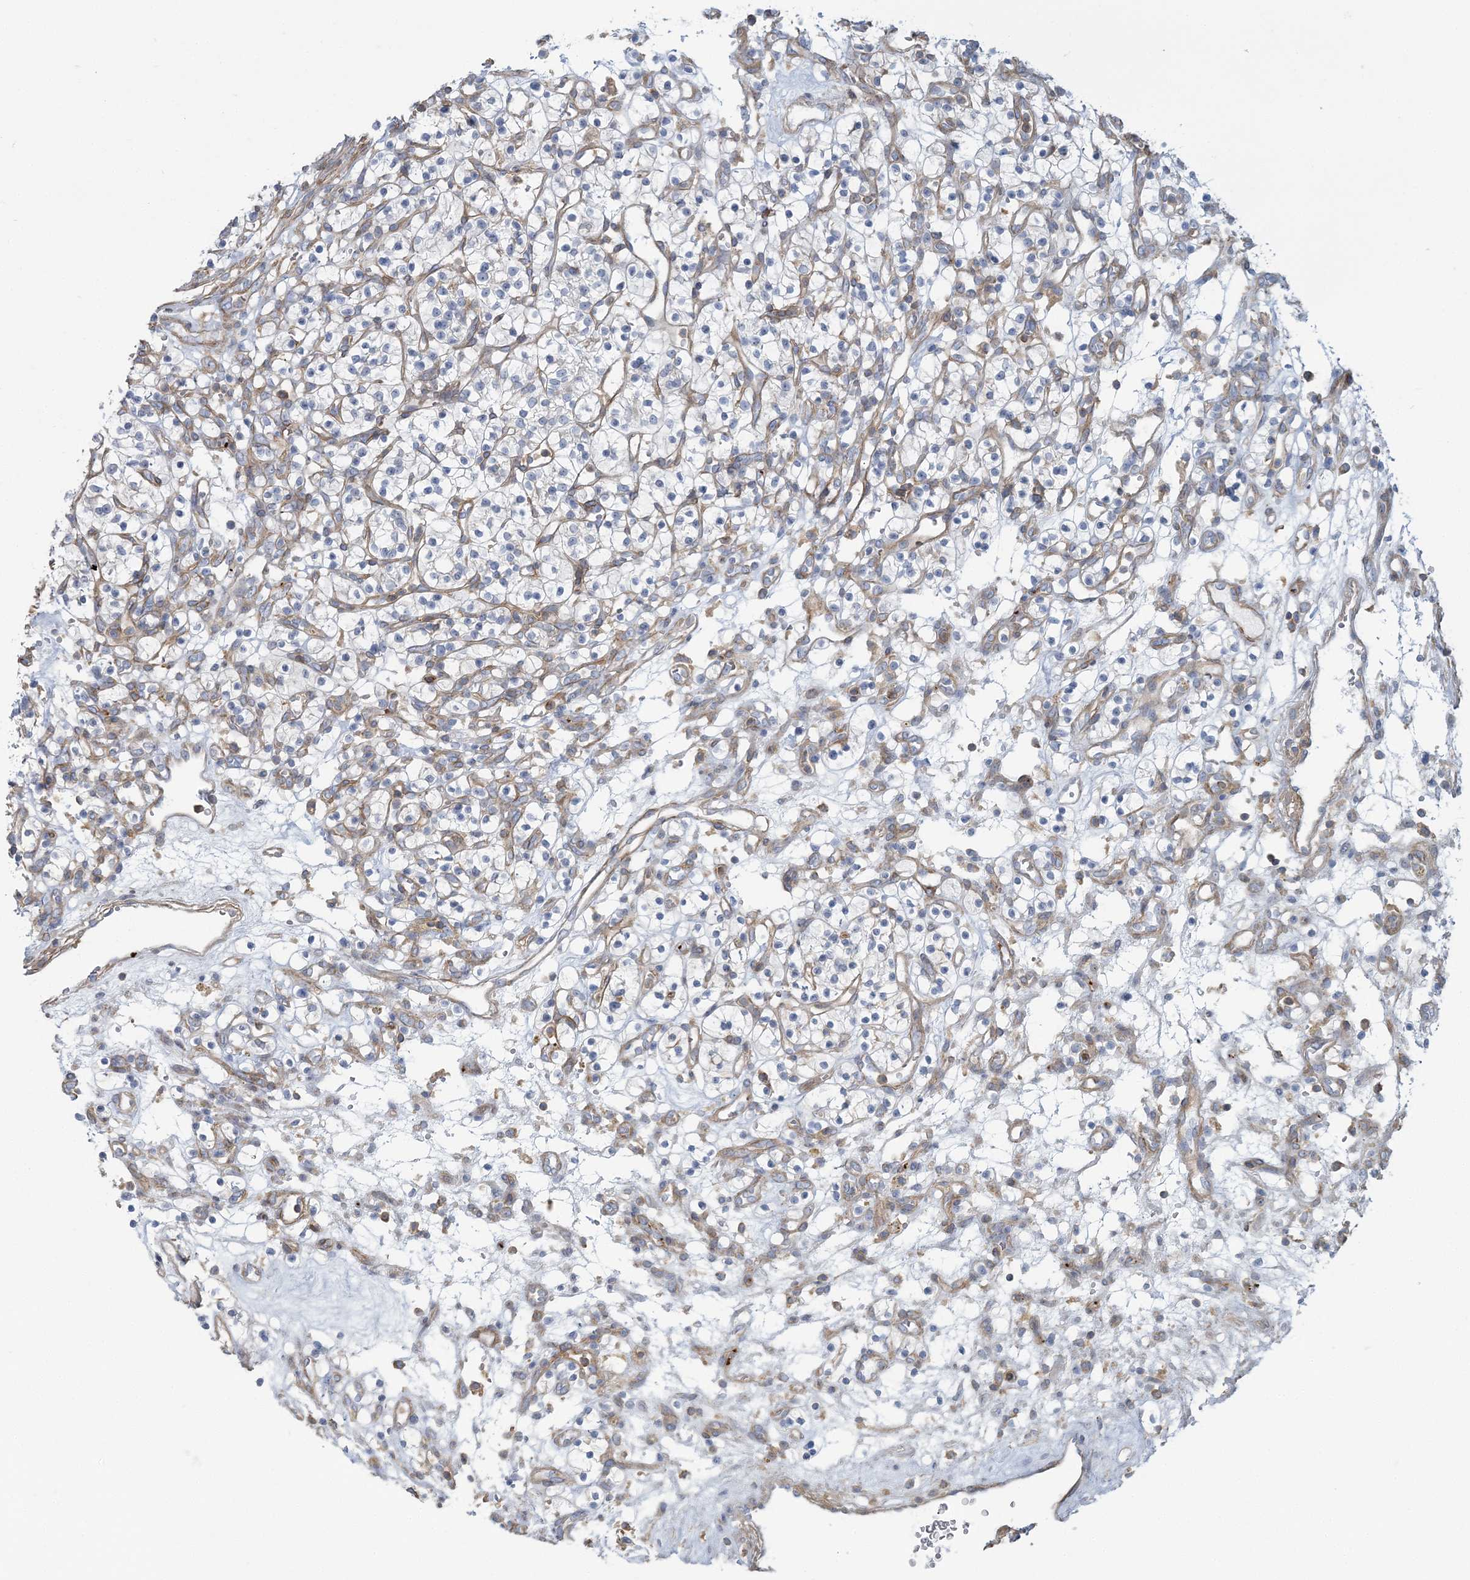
{"staining": {"intensity": "negative", "quantity": "none", "location": "none"}, "tissue": "renal cancer", "cell_type": "Tumor cells", "image_type": "cancer", "snomed": [{"axis": "morphology", "description": "Adenocarcinoma, NOS"}, {"axis": "topography", "description": "Kidney"}], "caption": "High magnification brightfield microscopy of adenocarcinoma (renal) stained with DAB (brown) and counterstained with hematoxylin (blue): tumor cells show no significant staining.", "gene": "CUEDC2", "patient": {"sex": "female", "age": 57}}